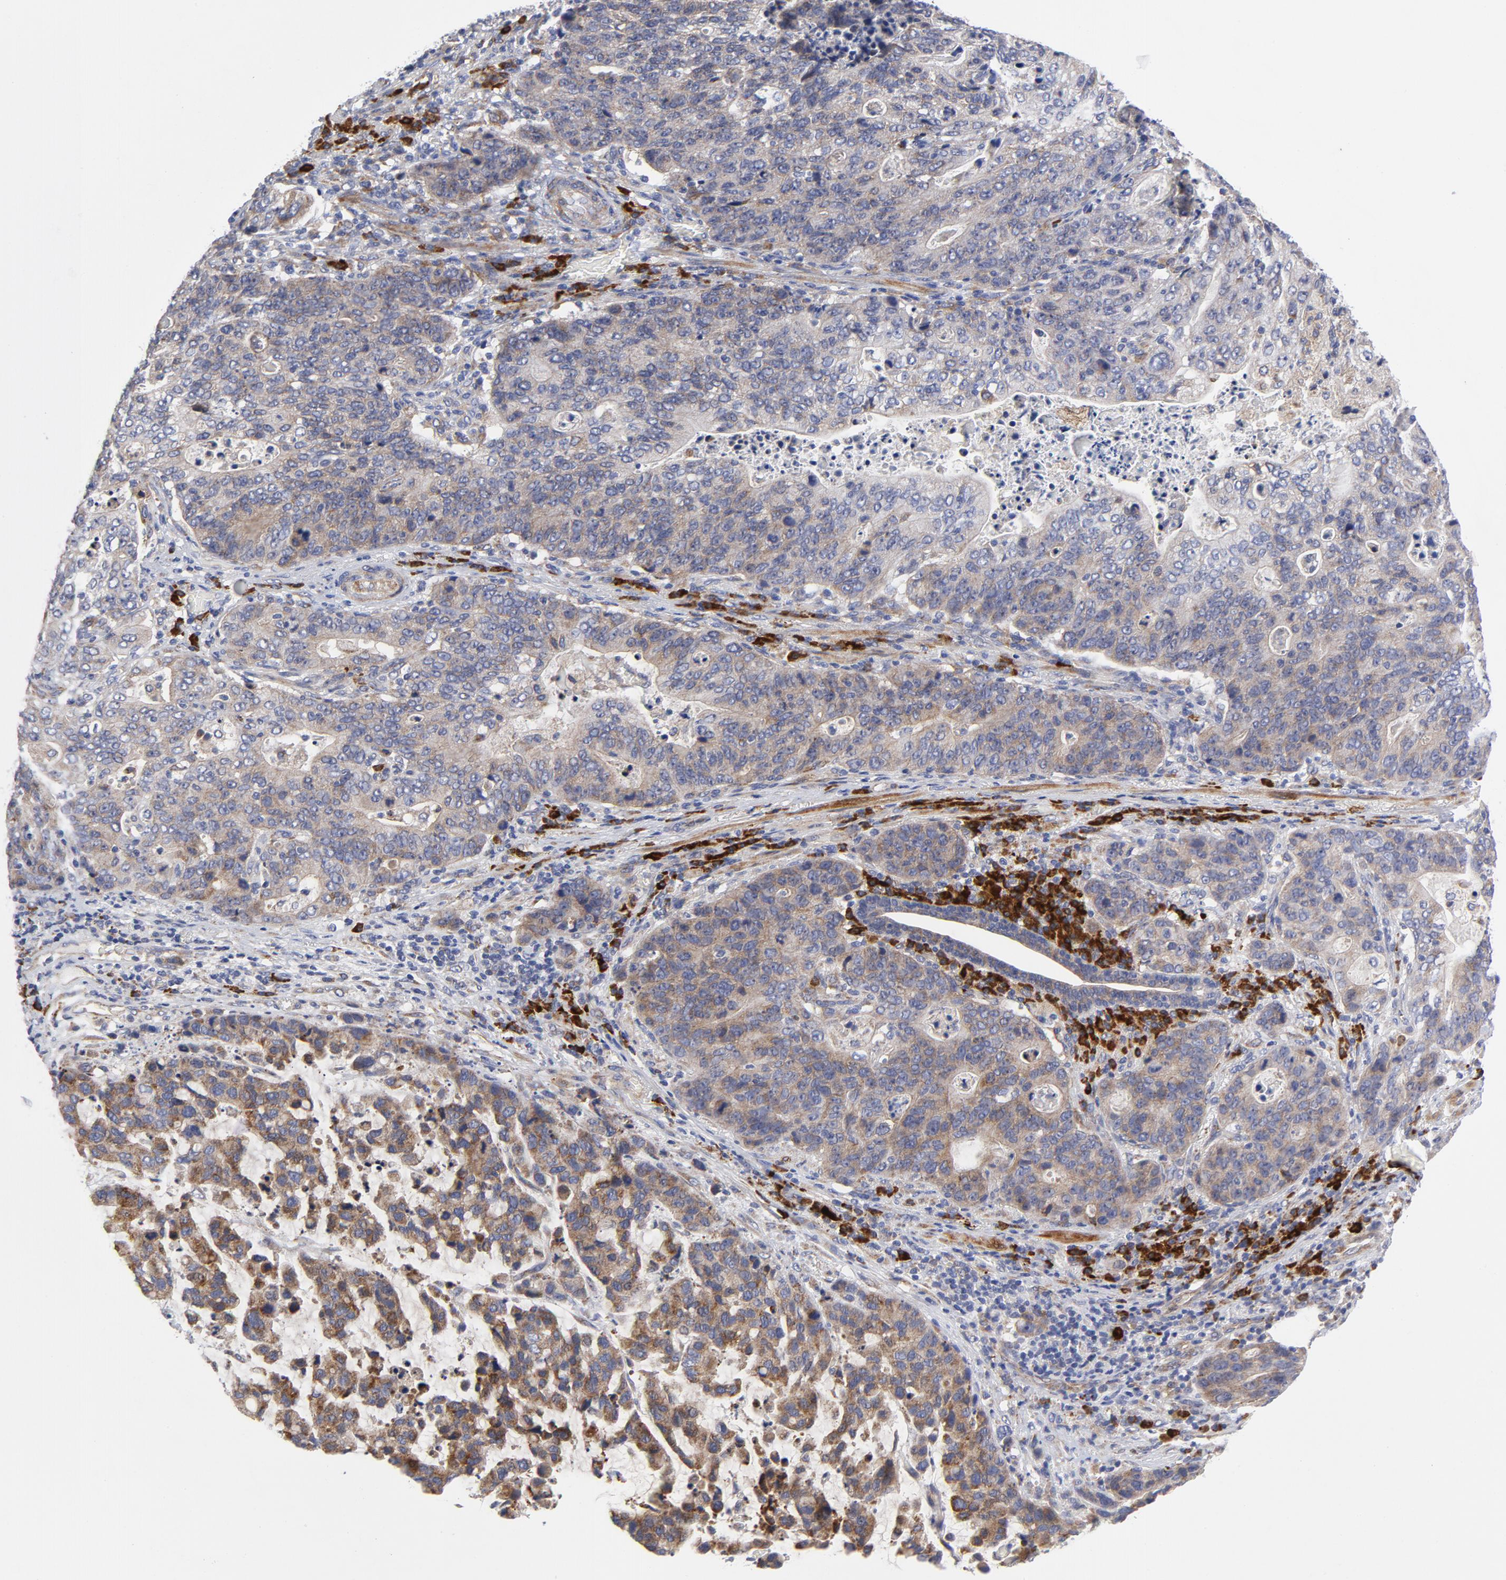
{"staining": {"intensity": "moderate", "quantity": "25%-75%", "location": "cytoplasmic/membranous"}, "tissue": "stomach cancer", "cell_type": "Tumor cells", "image_type": "cancer", "snomed": [{"axis": "morphology", "description": "Adenocarcinoma, NOS"}, {"axis": "topography", "description": "Esophagus"}, {"axis": "topography", "description": "Stomach"}], "caption": "Adenocarcinoma (stomach) tissue reveals moderate cytoplasmic/membranous expression in about 25%-75% of tumor cells", "gene": "RAPGEF3", "patient": {"sex": "male", "age": 74}}